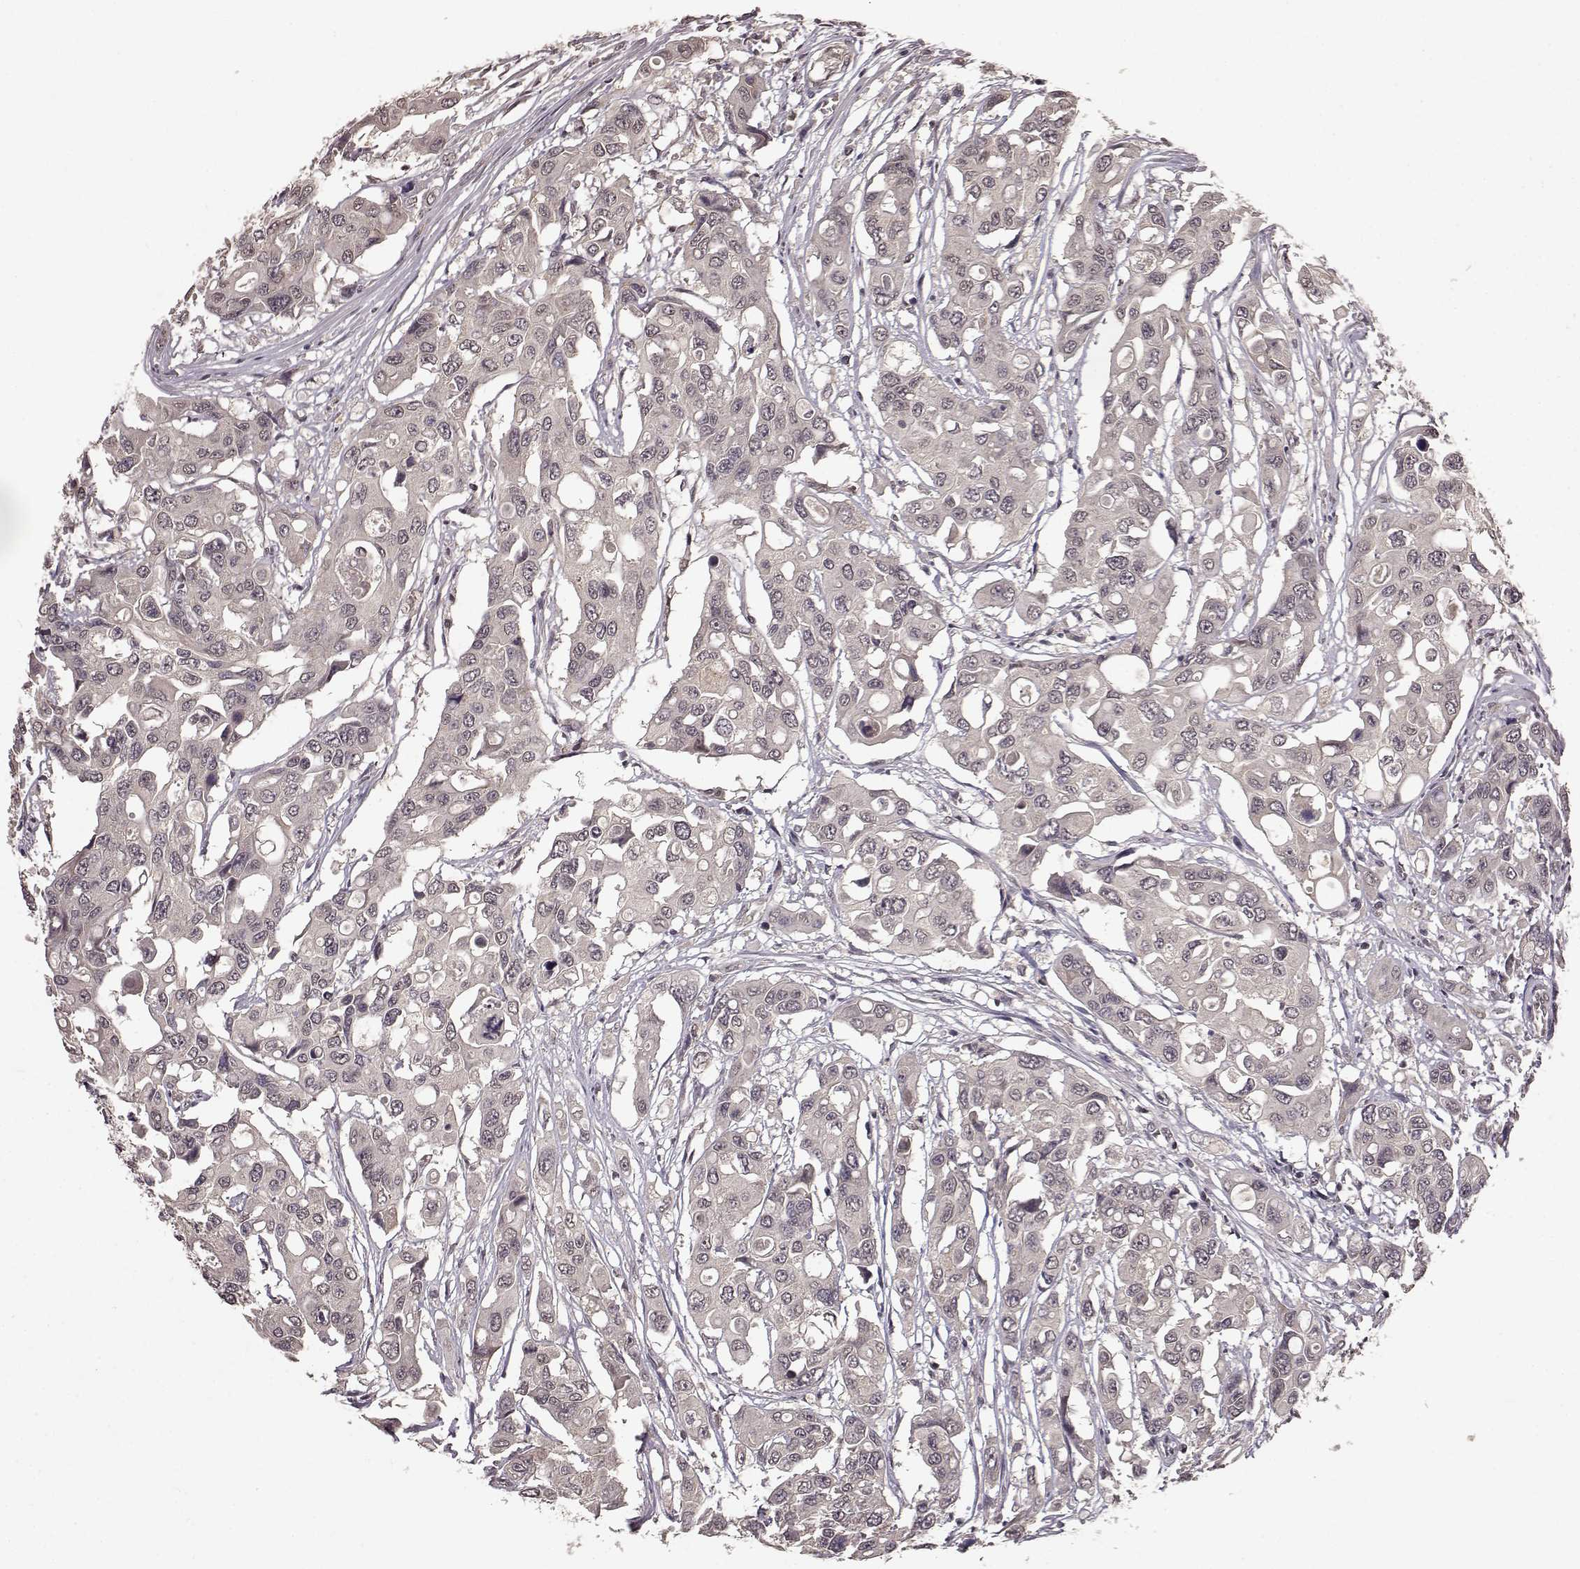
{"staining": {"intensity": "negative", "quantity": "none", "location": "none"}, "tissue": "colorectal cancer", "cell_type": "Tumor cells", "image_type": "cancer", "snomed": [{"axis": "morphology", "description": "Adenocarcinoma, NOS"}, {"axis": "topography", "description": "Colon"}], "caption": "This is an IHC image of colorectal cancer (adenocarcinoma). There is no expression in tumor cells.", "gene": "NTRK2", "patient": {"sex": "male", "age": 77}}